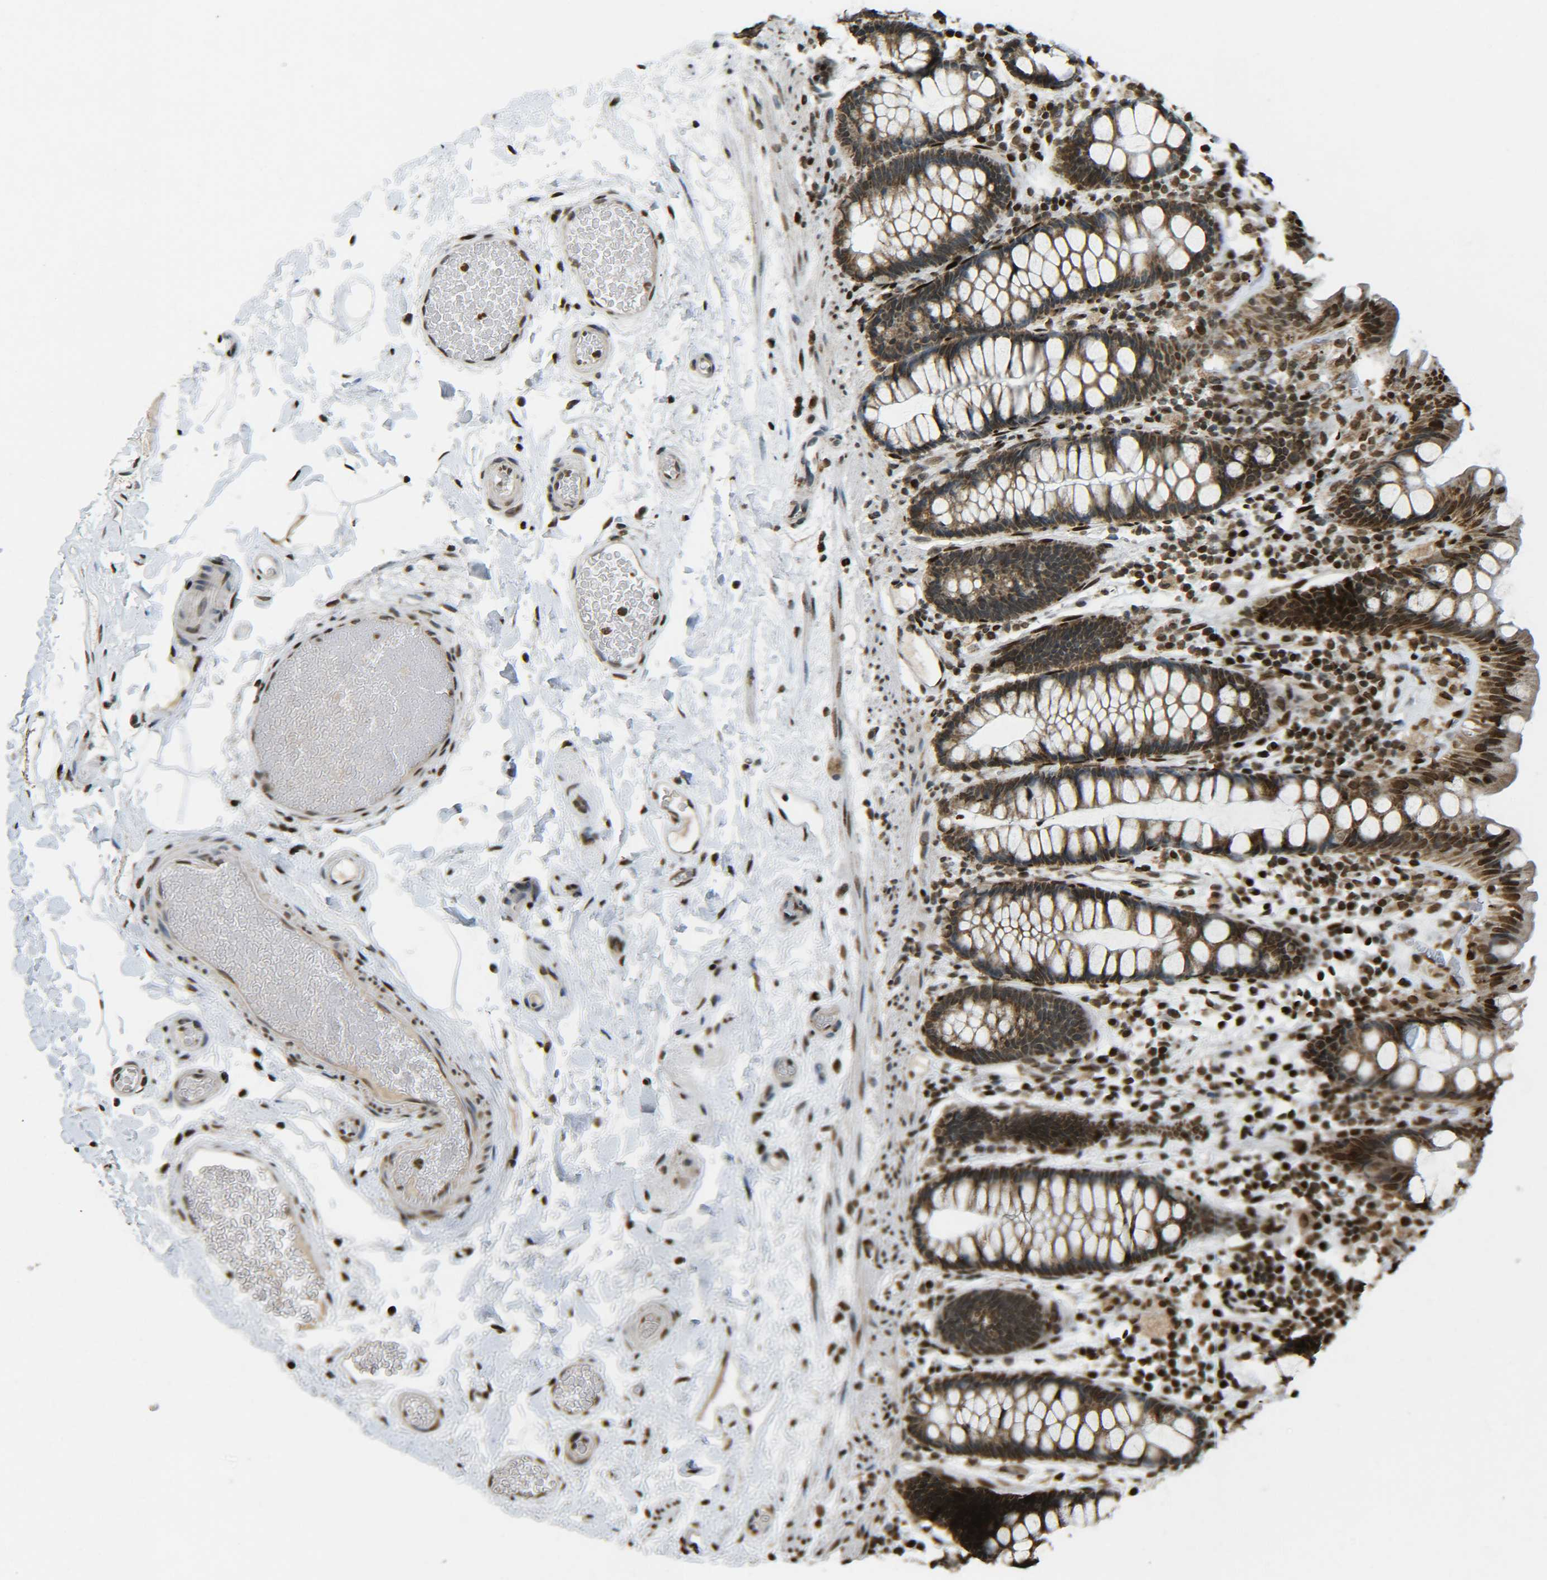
{"staining": {"intensity": "moderate", "quantity": ">75%", "location": "nuclear"}, "tissue": "colon", "cell_type": "Endothelial cells", "image_type": "normal", "snomed": [{"axis": "morphology", "description": "Normal tissue, NOS"}, {"axis": "topography", "description": "Colon"}], "caption": "A high-resolution histopathology image shows immunohistochemistry staining of normal colon, which reveals moderate nuclear positivity in approximately >75% of endothelial cells. The staining was performed using DAB (3,3'-diaminobenzidine), with brown indicating positive protein expression. Nuclei are stained blue with hematoxylin.", "gene": "NEUROG2", "patient": {"sex": "female", "age": 80}}